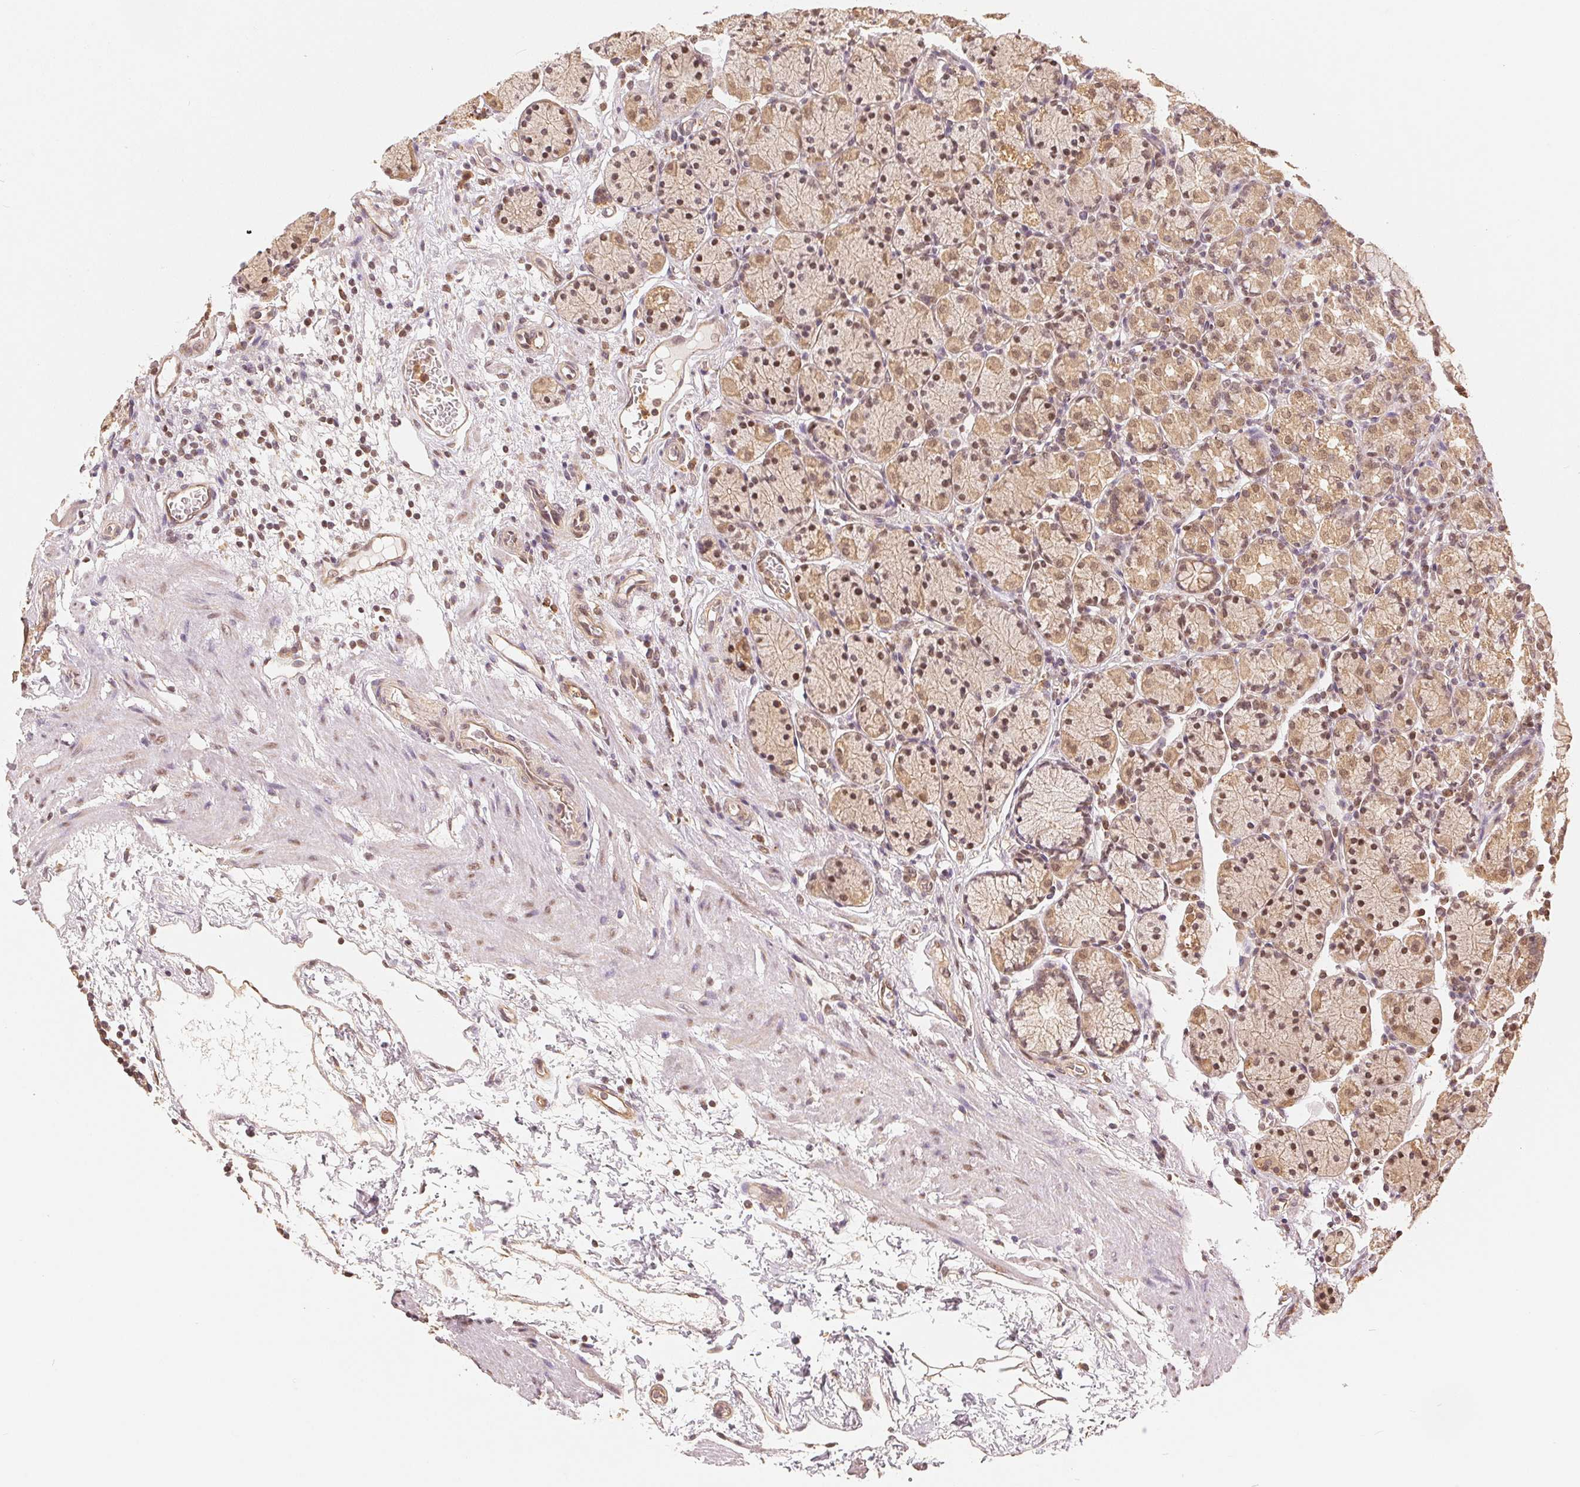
{"staining": {"intensity": "moderate", "quantity": "25%-75%", "location": "cytoplasmic/membranous,nuclear"}, "tissue": "stomach", "cell_type": "Glandular cells", "image_type": "normal", "snomed": [{"axis": "morphology", "description": "Normal tissue, NOS"}, {"axis": "topography", "description": "Stomach, upper"}, {"axis": "topography", "description": "Stomach"}], "caption": "Brown immunohistochemical staining in benign stomach exhibits moderate cytoplasmic/membranous,nuclear staining in approximately 25%-75% of glandular cells.", "gene": "GUSB", "patient": {"sex": "male", "age": 62}}